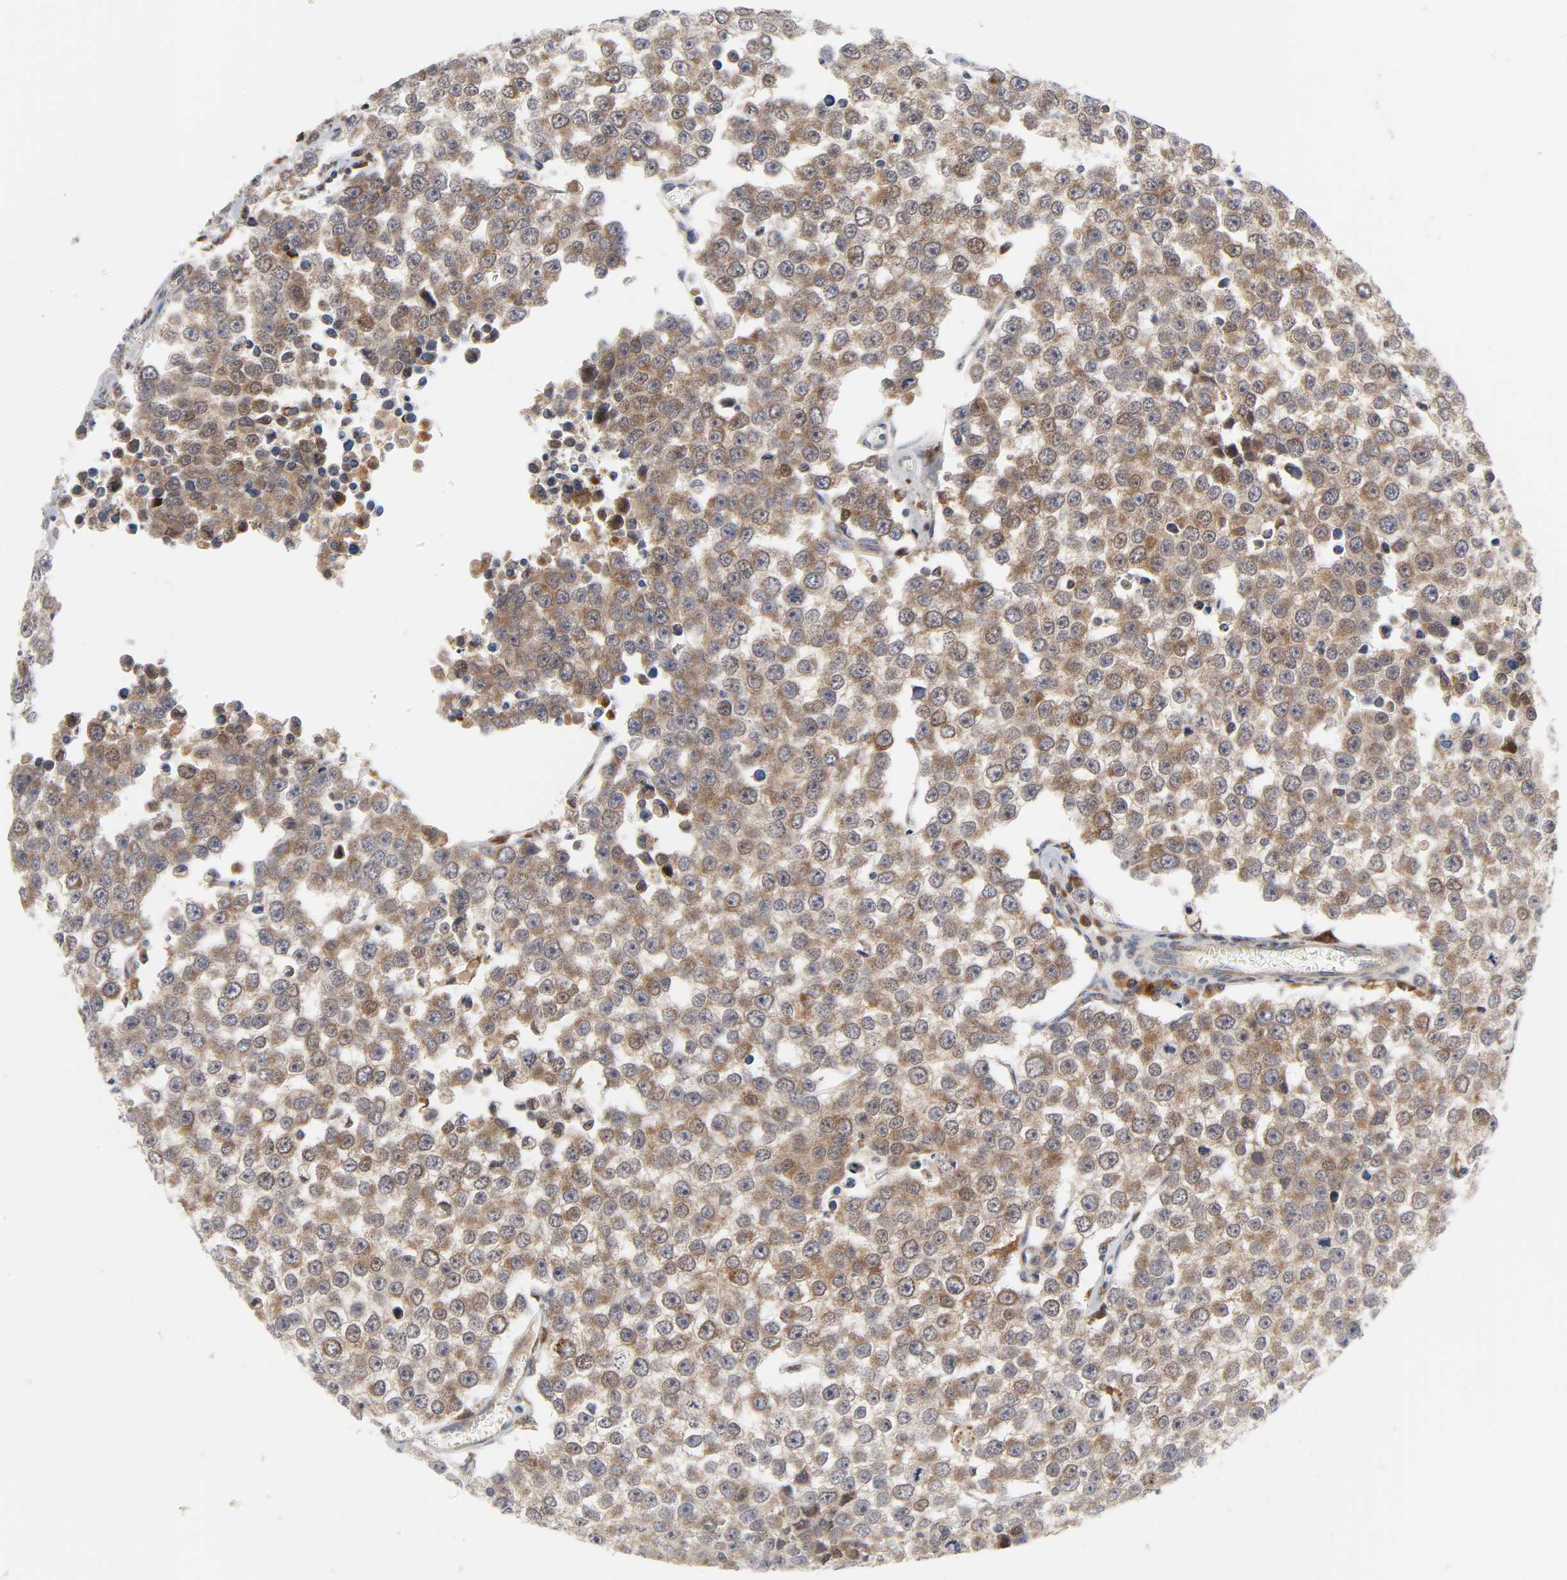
{"staining": {"intensity": "moderate", "quantity": ">75%", "location": "cytoplasmic/membranous"}, "tissue": "testis cancer", "cell_type": "Tumor cells", "image_type": "cancer", "snomed": [{"axis": "morphology", "description": "Seminoma, NOS"}, {"axis": "morphology", "description": "Carcinoma, Embryonal, NOS"}, {"axis": "topography", "description": "Testis"}], "caption": "Testis cancer stained with a brown dye exhibits moderate cytoplasmic/membranous positive expression in about >75% of tumor cells.", "gene": "BAX", "patient": {"sex": "male", "age": 52}}